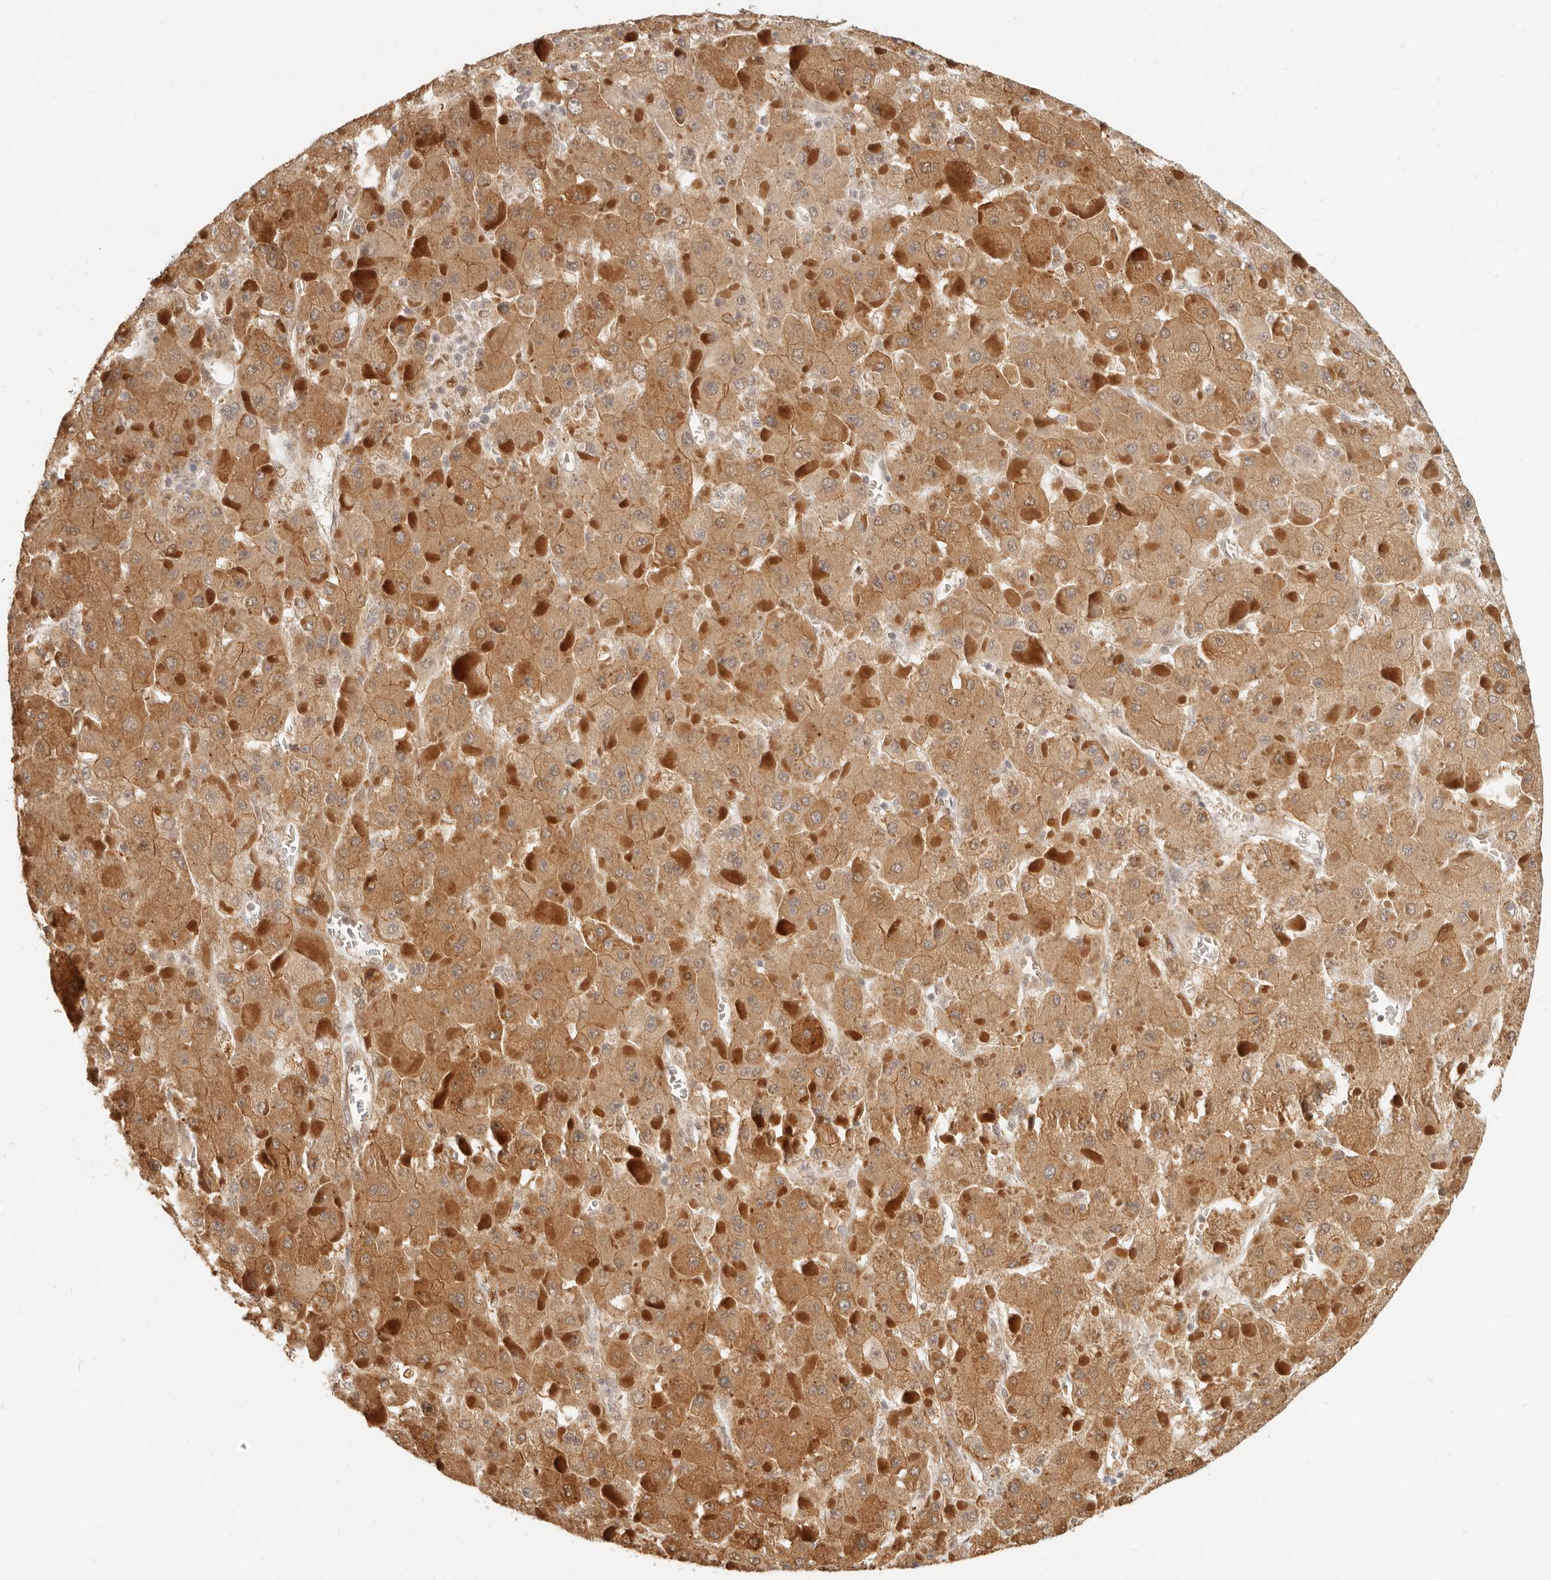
{"staining": {"intensity": "moderate", "quantity": ">75%", "location": "cytoplasmic/membranous"}, "tissue": "liver cancer", "cell_type": "Tumor cells", "image_type": "cancer", "snomed": [{"axis": "morphology", "description": "Carcinoma, Hepatocellular, NOS"}, {"axis": "topography", "description": "Liver"}], "caption": "This is a histology image of immunohistochemistry staining of liver cancer, which shows moderate positivity in the cytoplasmic/membranous of tumor cells.", "gene": "TUFT1", "patient": {"sex": "female", "age": 73}}